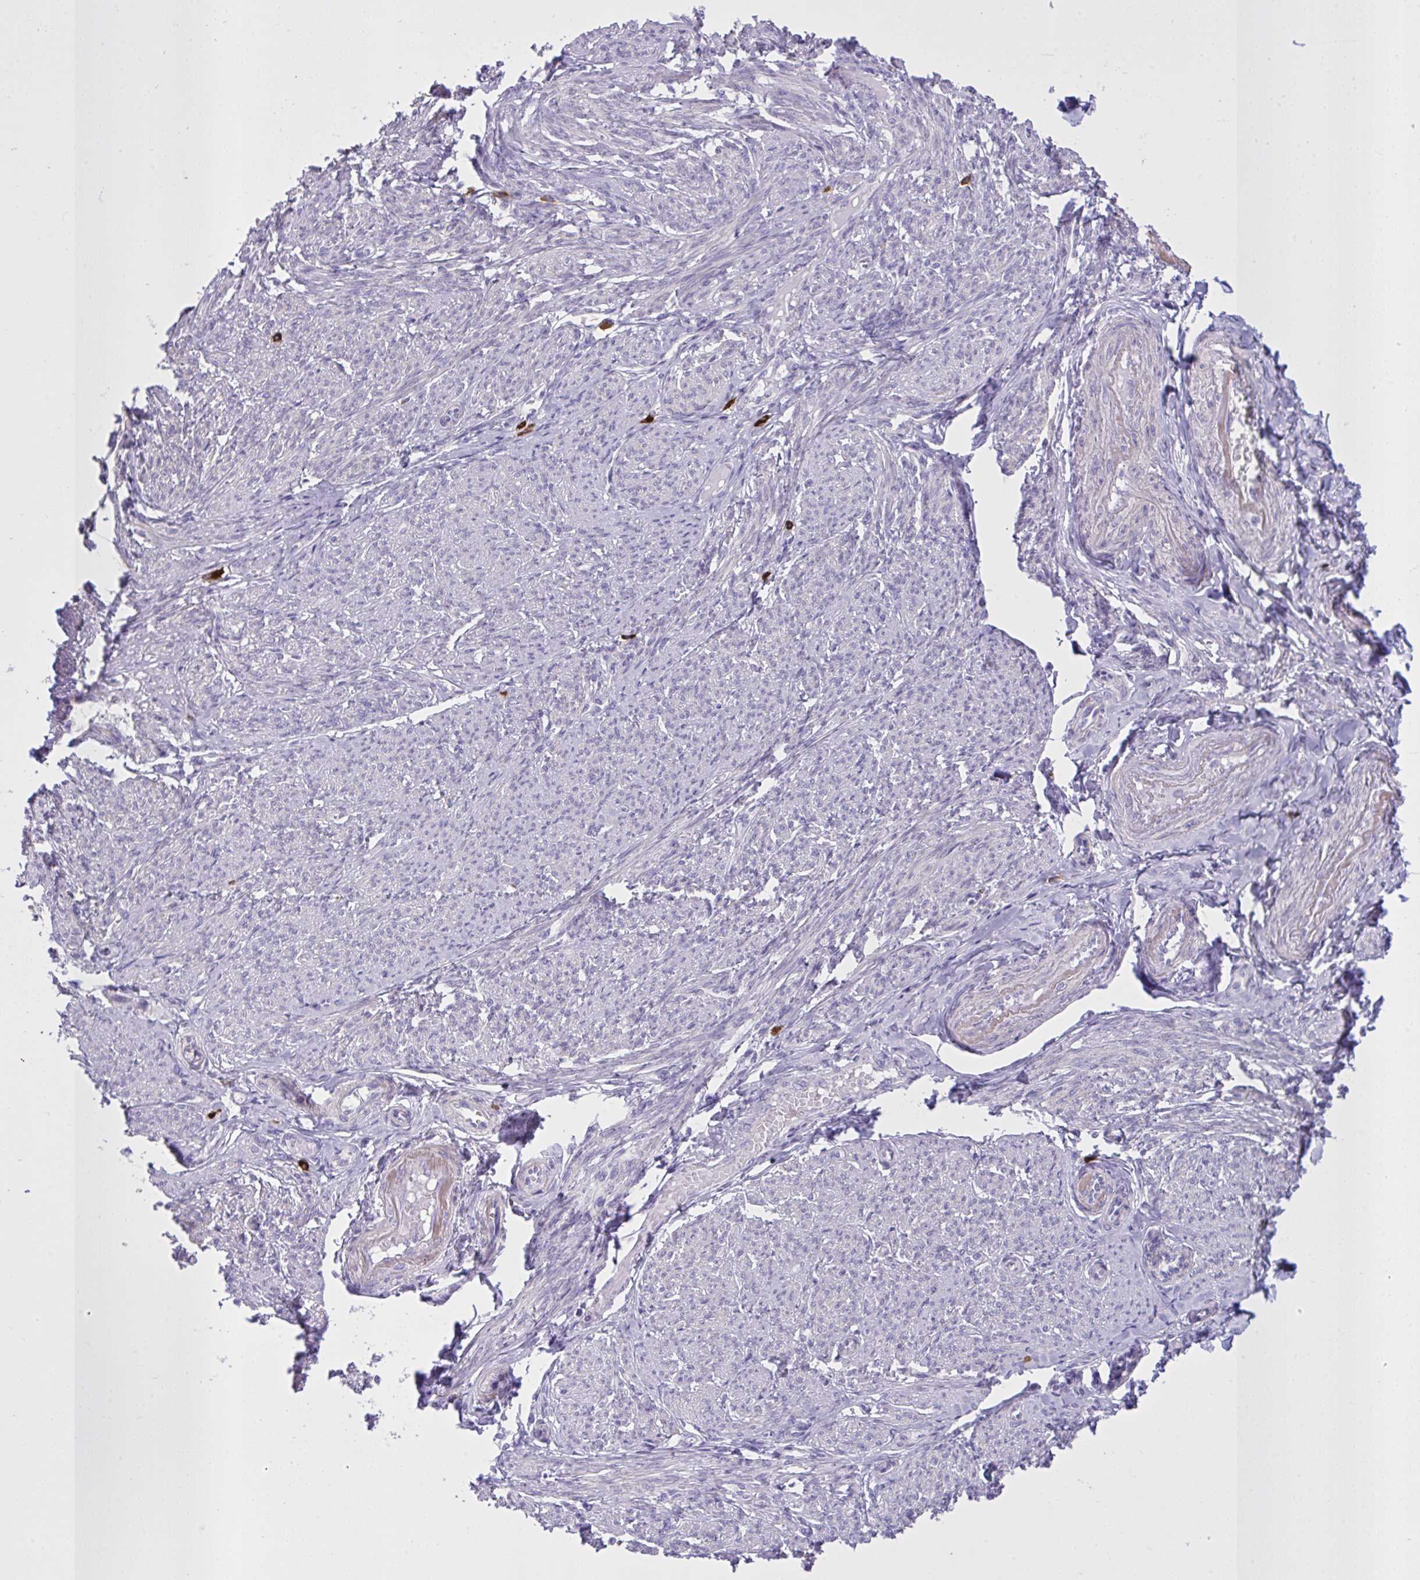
{"staining": {"intensity": "weak", "quantity": "25%-75%", "location": "cytoplasmic/membranous"}, "tissue": "smooth muscle", "cell_type": "Smooth muscle cells", "image_type": "normal", "snomed": [{"axis": "morphology", "description": "Normal tissue, NOS"}, {"axis": "topography", "description": "Smooth muscle"}], "caption": "IHC photomicrograph of unremarkable human smooth muscle stained for a protein (brown), which demonstrates low levels of weak cytoplasmic/membranous staining in about 25%-75% of smooth muscle cells.", "gene": "SPAG1", "patient": {"sex": "female", "age": 65}}